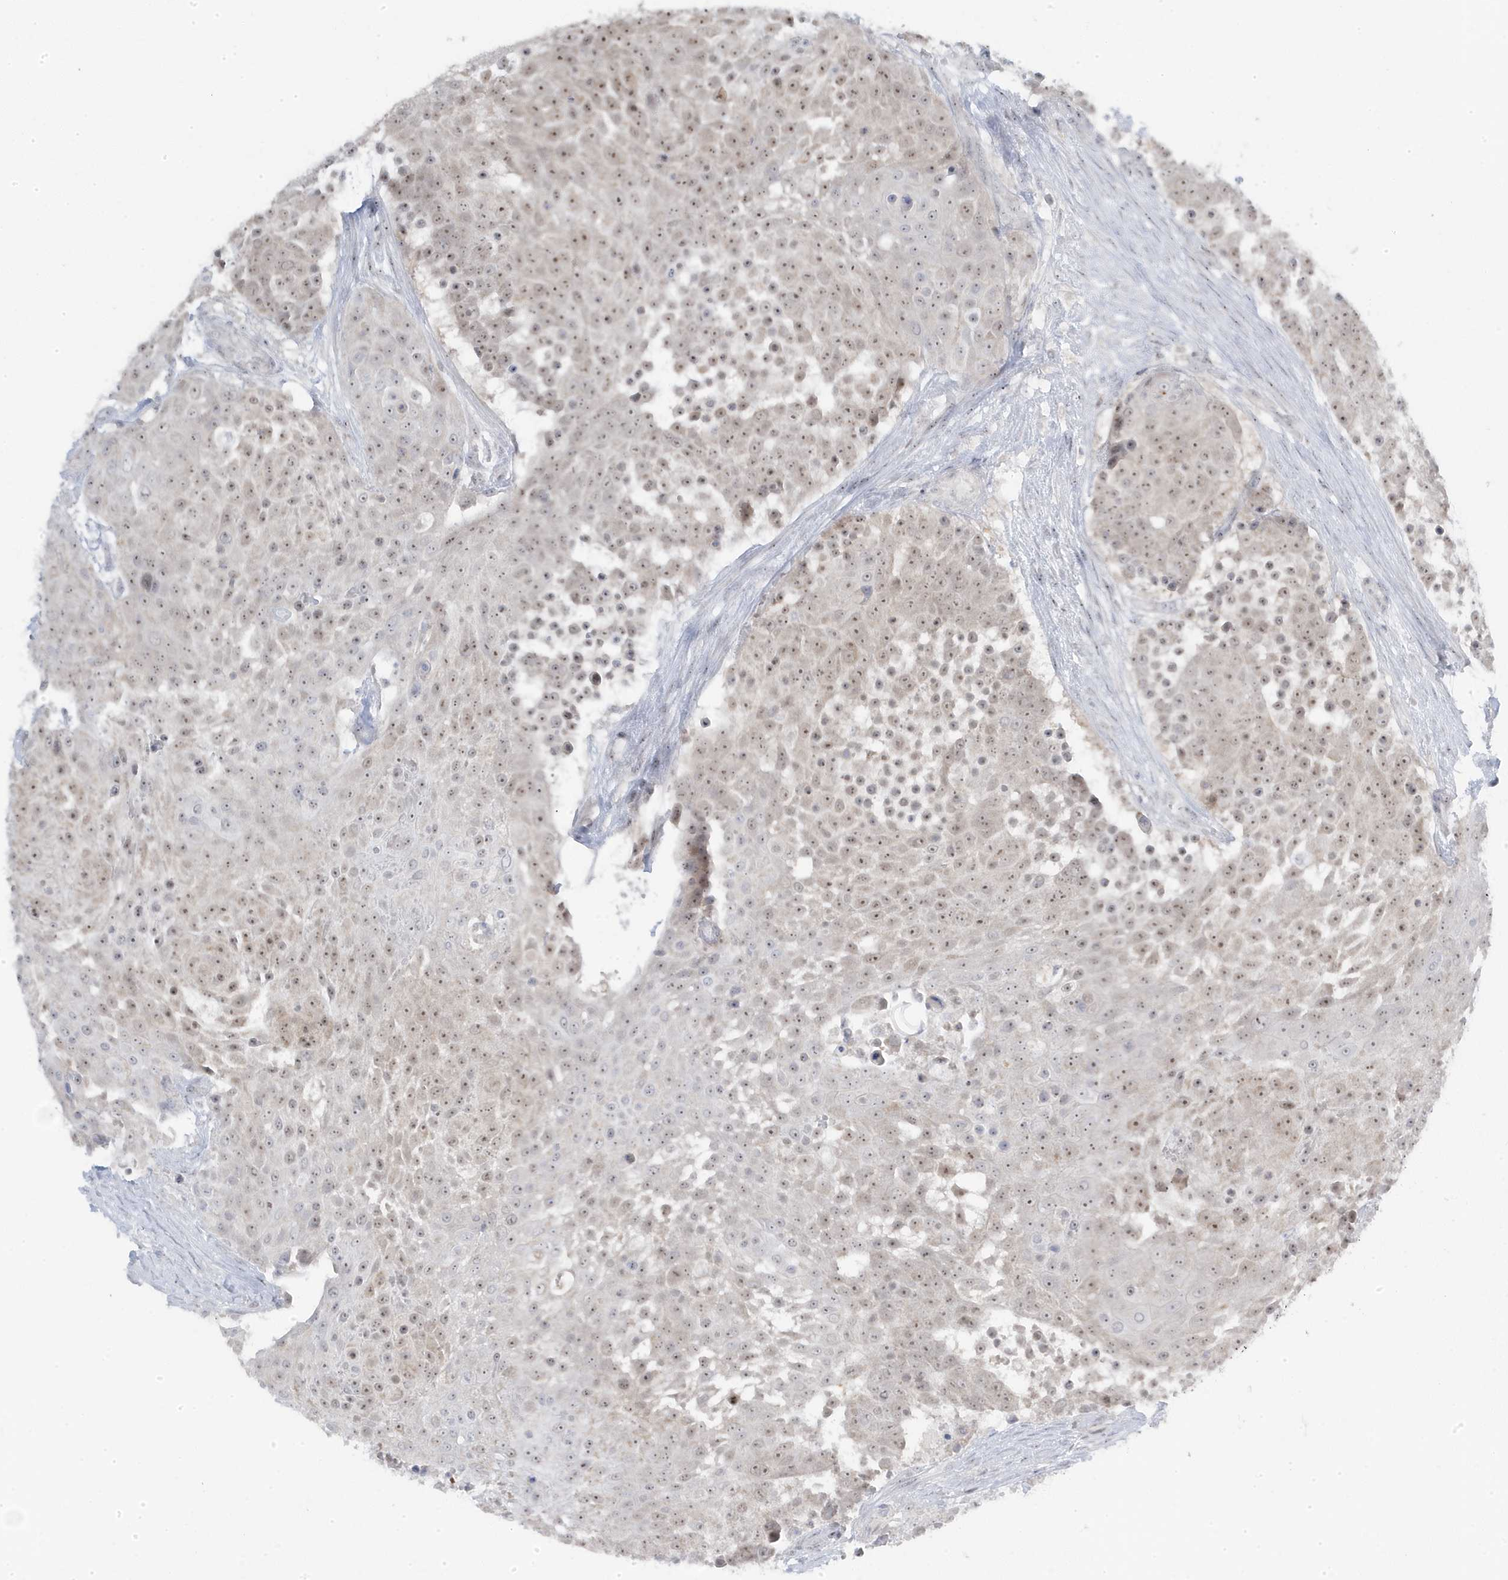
{"staining": {"intensity": "moderate", "quantity": ">75%", "location": "nuclear"}, "tissue": "urothelial cancer", "cell_type": "Tumor cells", "image_type": "cancer", "snomed": [{"axis": "morphology", "description": "Urothelial carcinoma, High grade"}, {"axis": "topography", "description": "Urinary bladder"}], "caption": "Brown immunohistochemical staining in urothelial cancer demonstrates moderate nuclear staining in about >75% of tumor cells. (DAB (3,3'-diaminobenzidine) IHC with brightfield microscopy, high magnification).", "gene": "TSEN15", "patient": {"sex": "female", "age": 63}}